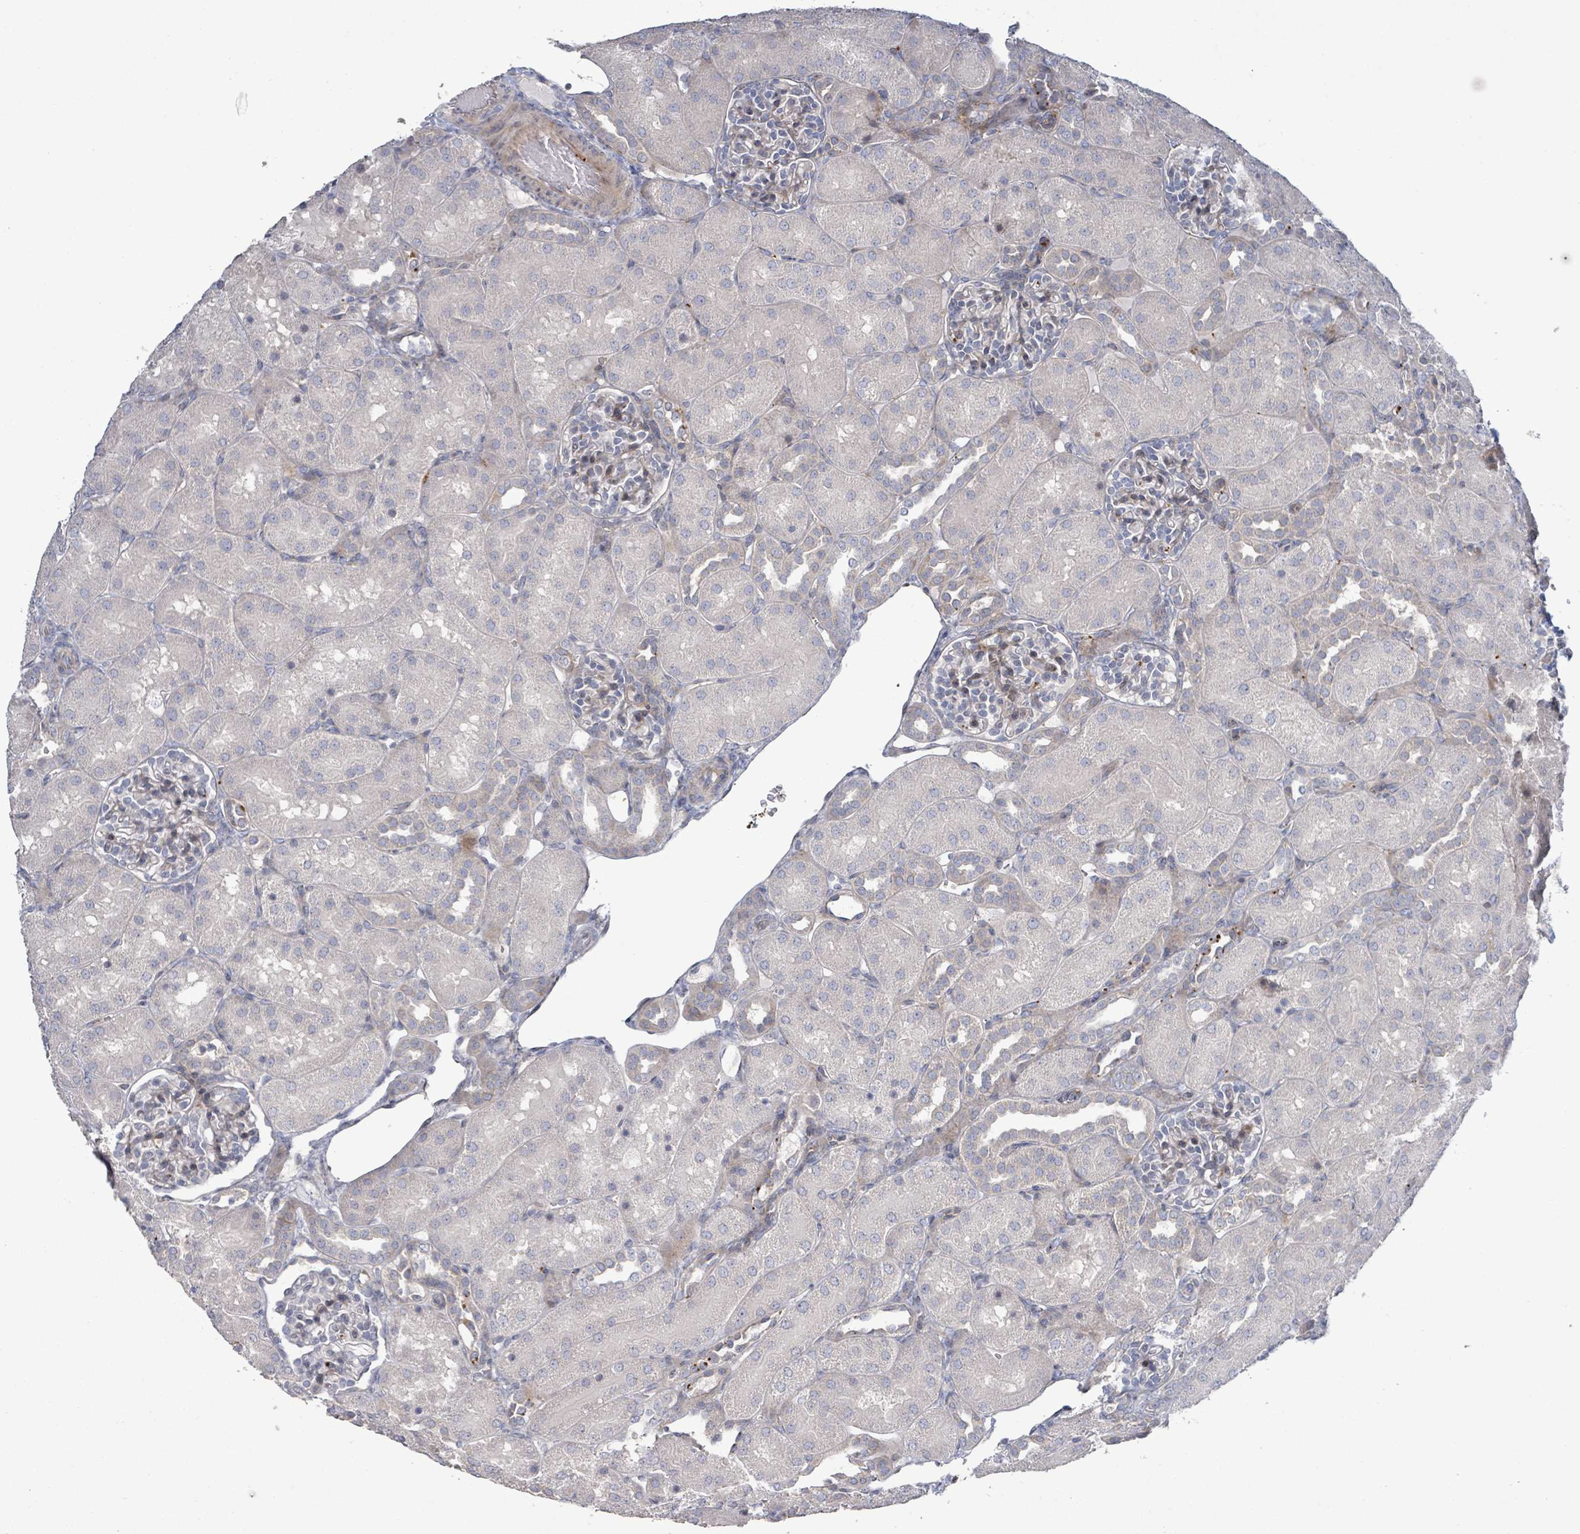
{"staining": {"intensity": "weak", "quantity": "<25%", "location": "cytoplasmic/membranous"}, "tissue": "kidney", "cell_type": "Cells in glomeruli", "image_type": "normal", "snomed": [{"axis": "morphology", "description": "Normal tissue, NOS"}, {"axis": "topography", "description": "Kidney"}], "caption": "Immunohistochemistry image of unremarkable kidney: kidney stained with DAB (3,3'-diaminobenzidine) exhibits no significant protein expression in cells in glomeruli.", "gene": "LILRA4", "patient": {"sex": "male", "age": 1}}